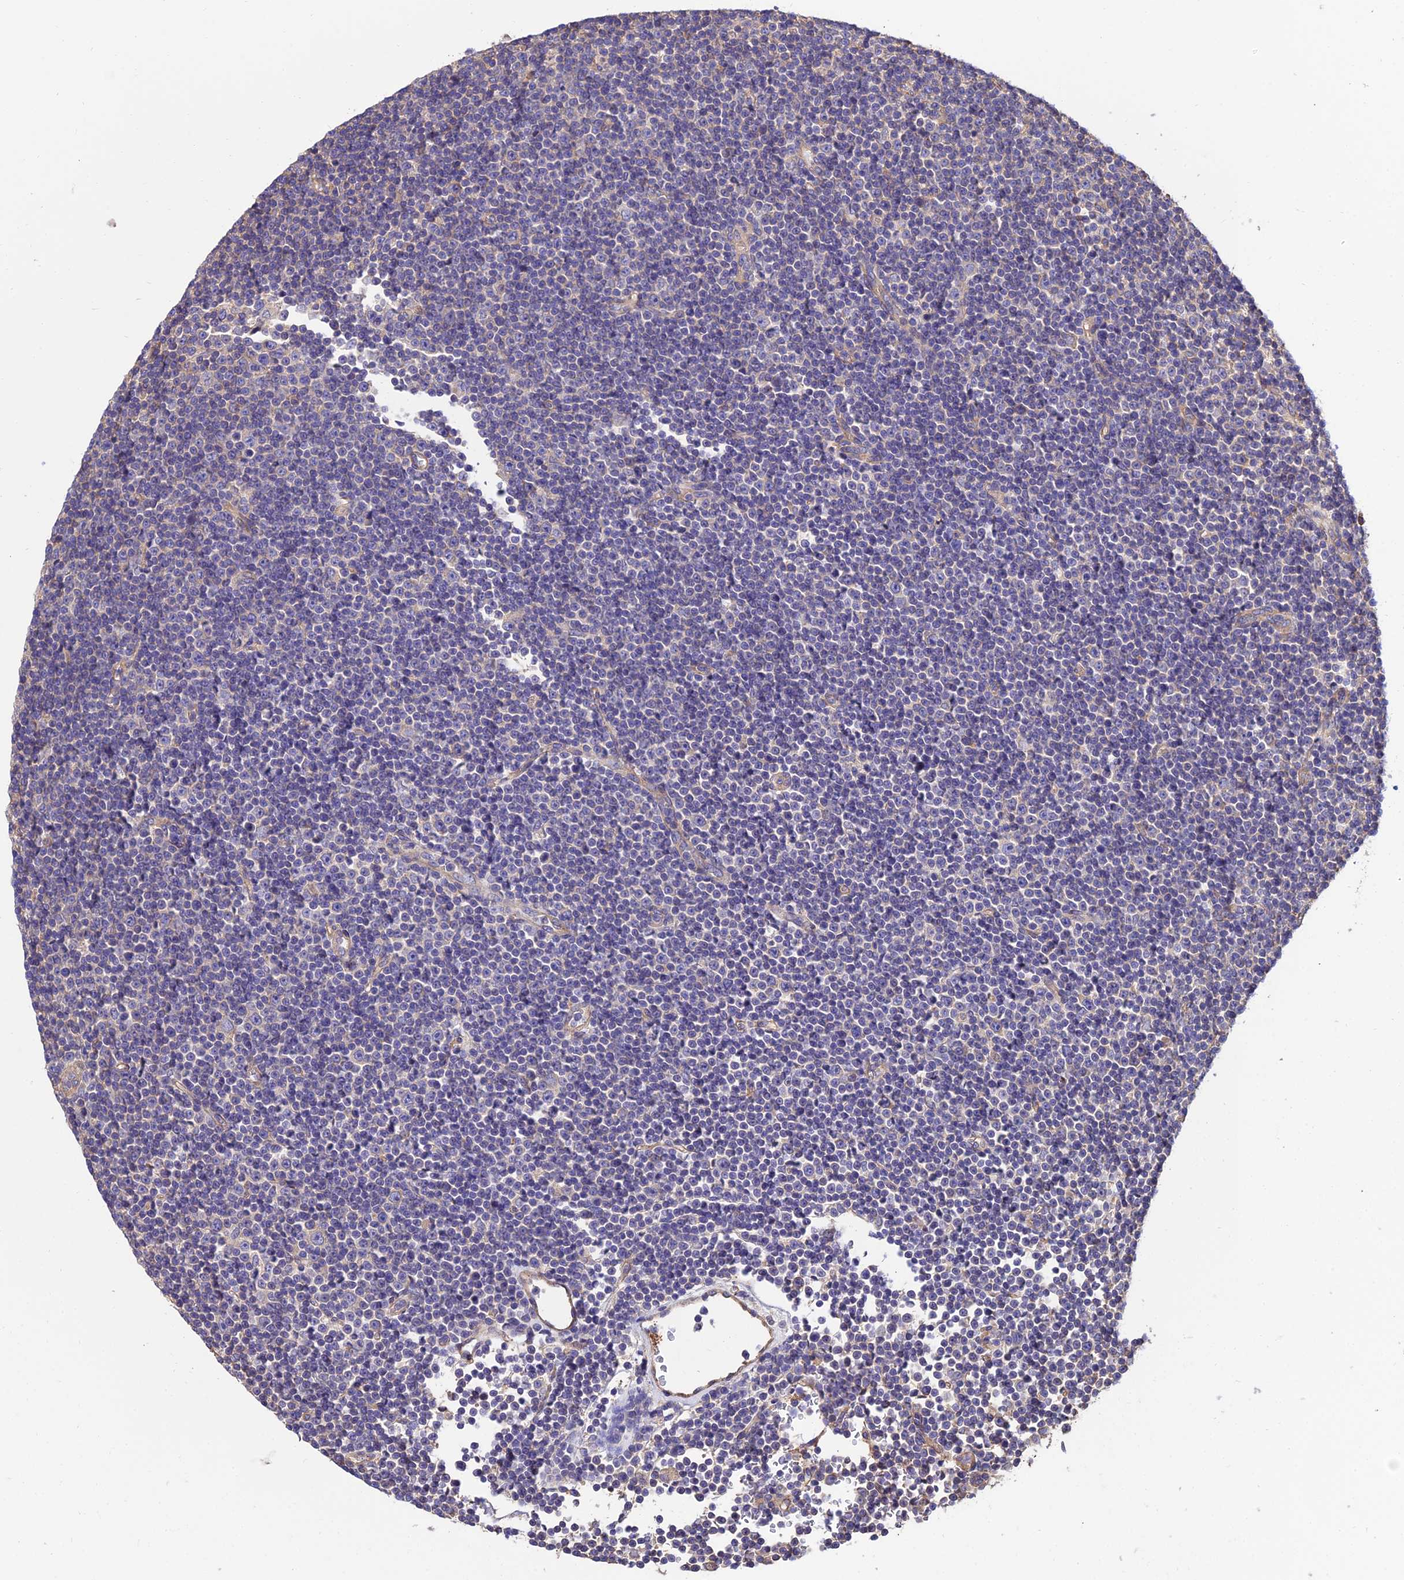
{"staining": {"intensity": "negative", "quantity": "none", "location": "none"}, "tissue": "lymphoma", "cell_type": "Tumor cells", "image_type": "cancer", "snomed": [{"axis": "morphology", "description": "Malignant lymphoma, non-Hodgkin's type, Low grade"}, {"axis": "topography", "description": "Lymph node"}], "caption": "Tumor cells are negative for brown protein staining in low-grade malignant lymphoma, non-Hodgkin's type. Nuclei are stained in blue.", "gene": "CALM2", "patient": {"sex": "female", "age": 67}}